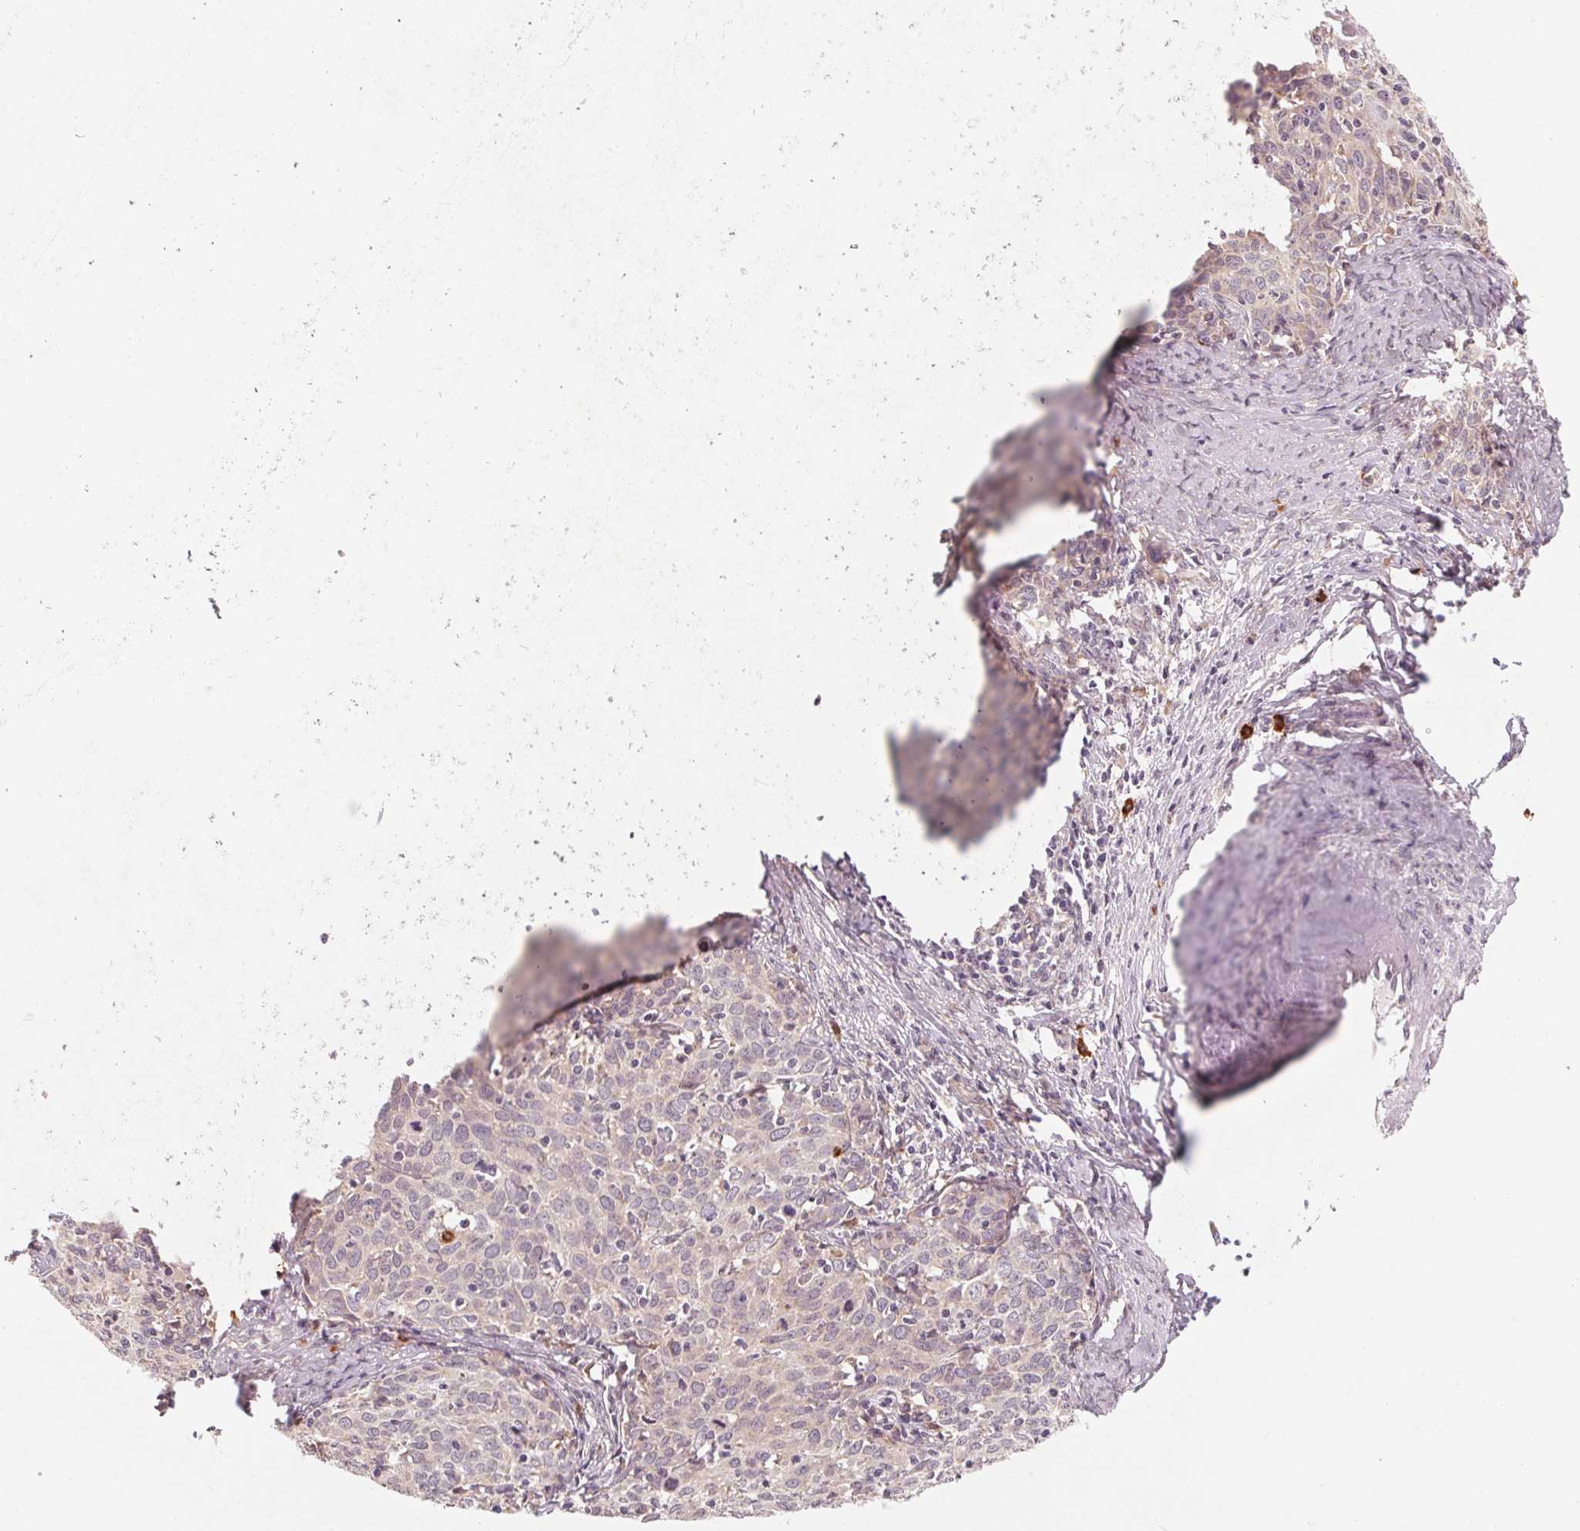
{"staining": {"intensity": "negative", "quantity": "none", "location": "none"}, "tissue": "cervical cancer", "cell_type": "Tumor cells", "image_type": "cancer", "snomed": [{"axis": "morphology", "description": "Squamous cell carcinoma, NOS"}, {"axis": "topography", "description": "Cervix"}], "caption": "Immunohistochemical staining of squamous cell carcinoma (cervical) demonstrates no significant staining in tumor cells.", "gene": "GIGYF2", "patient": {"sex": "female", "age": 62}}